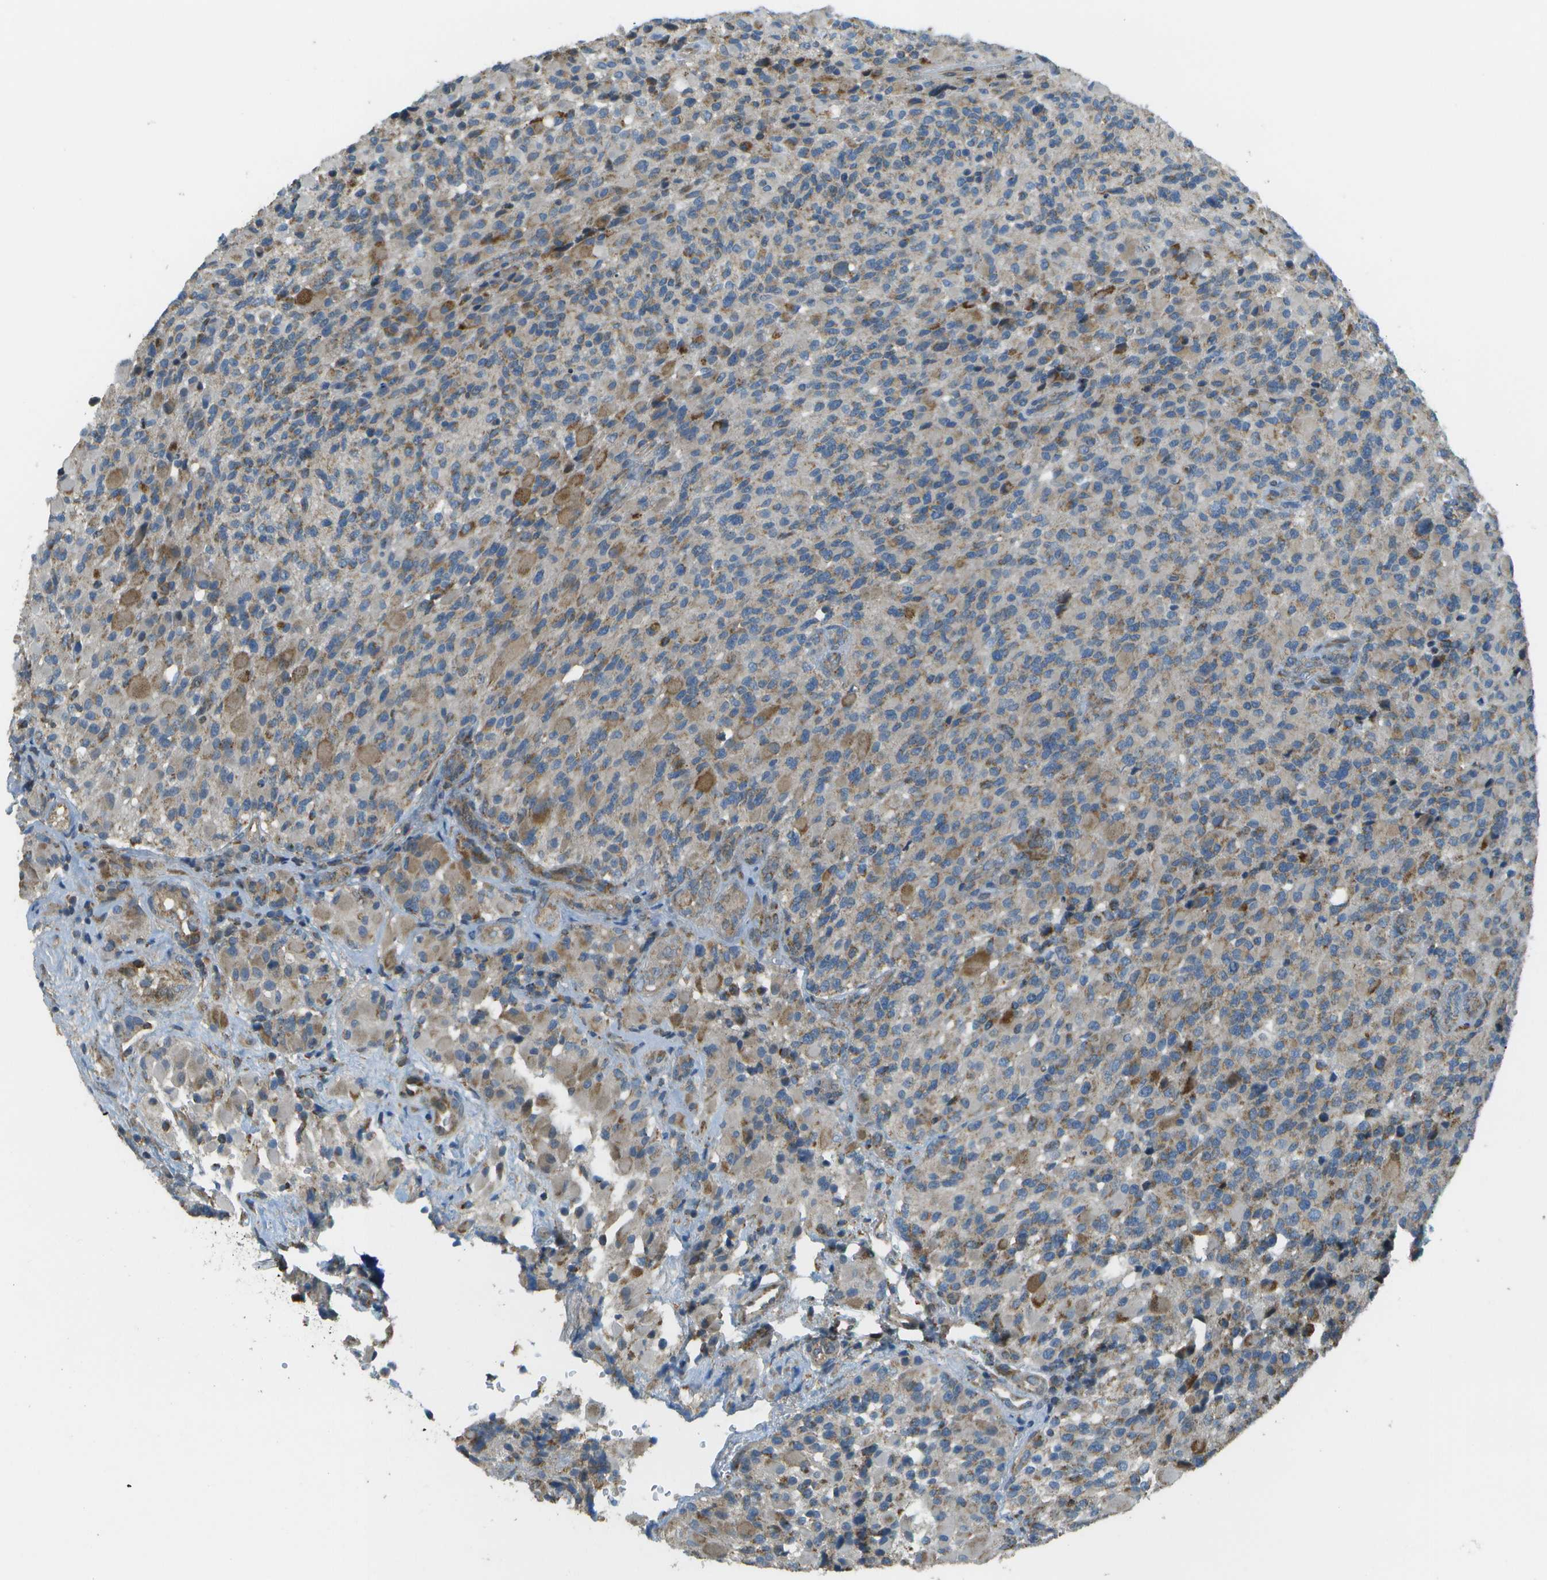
{"staining": {"intensity": "moderate", "quantity": "25%-75%", "location": "cytoplasmic/membranous"}, "tissue": "glioma", "cell_type": "Tumor cells", "image_type": "cancer", "snomed": [{"axis": "morphology", "description": "Glioma, malignant, High grade"}, {"axis": "topography", "description": "Brain"}], "caption": "Immunohistochemical staining of high-grade glioma (malignant) displays moderate cytoplasmic/membranous protein staining in approximately 25%-75% of tumor cells.", "gene": "NRK", "patient": {"sex": "male", "age": 71}}